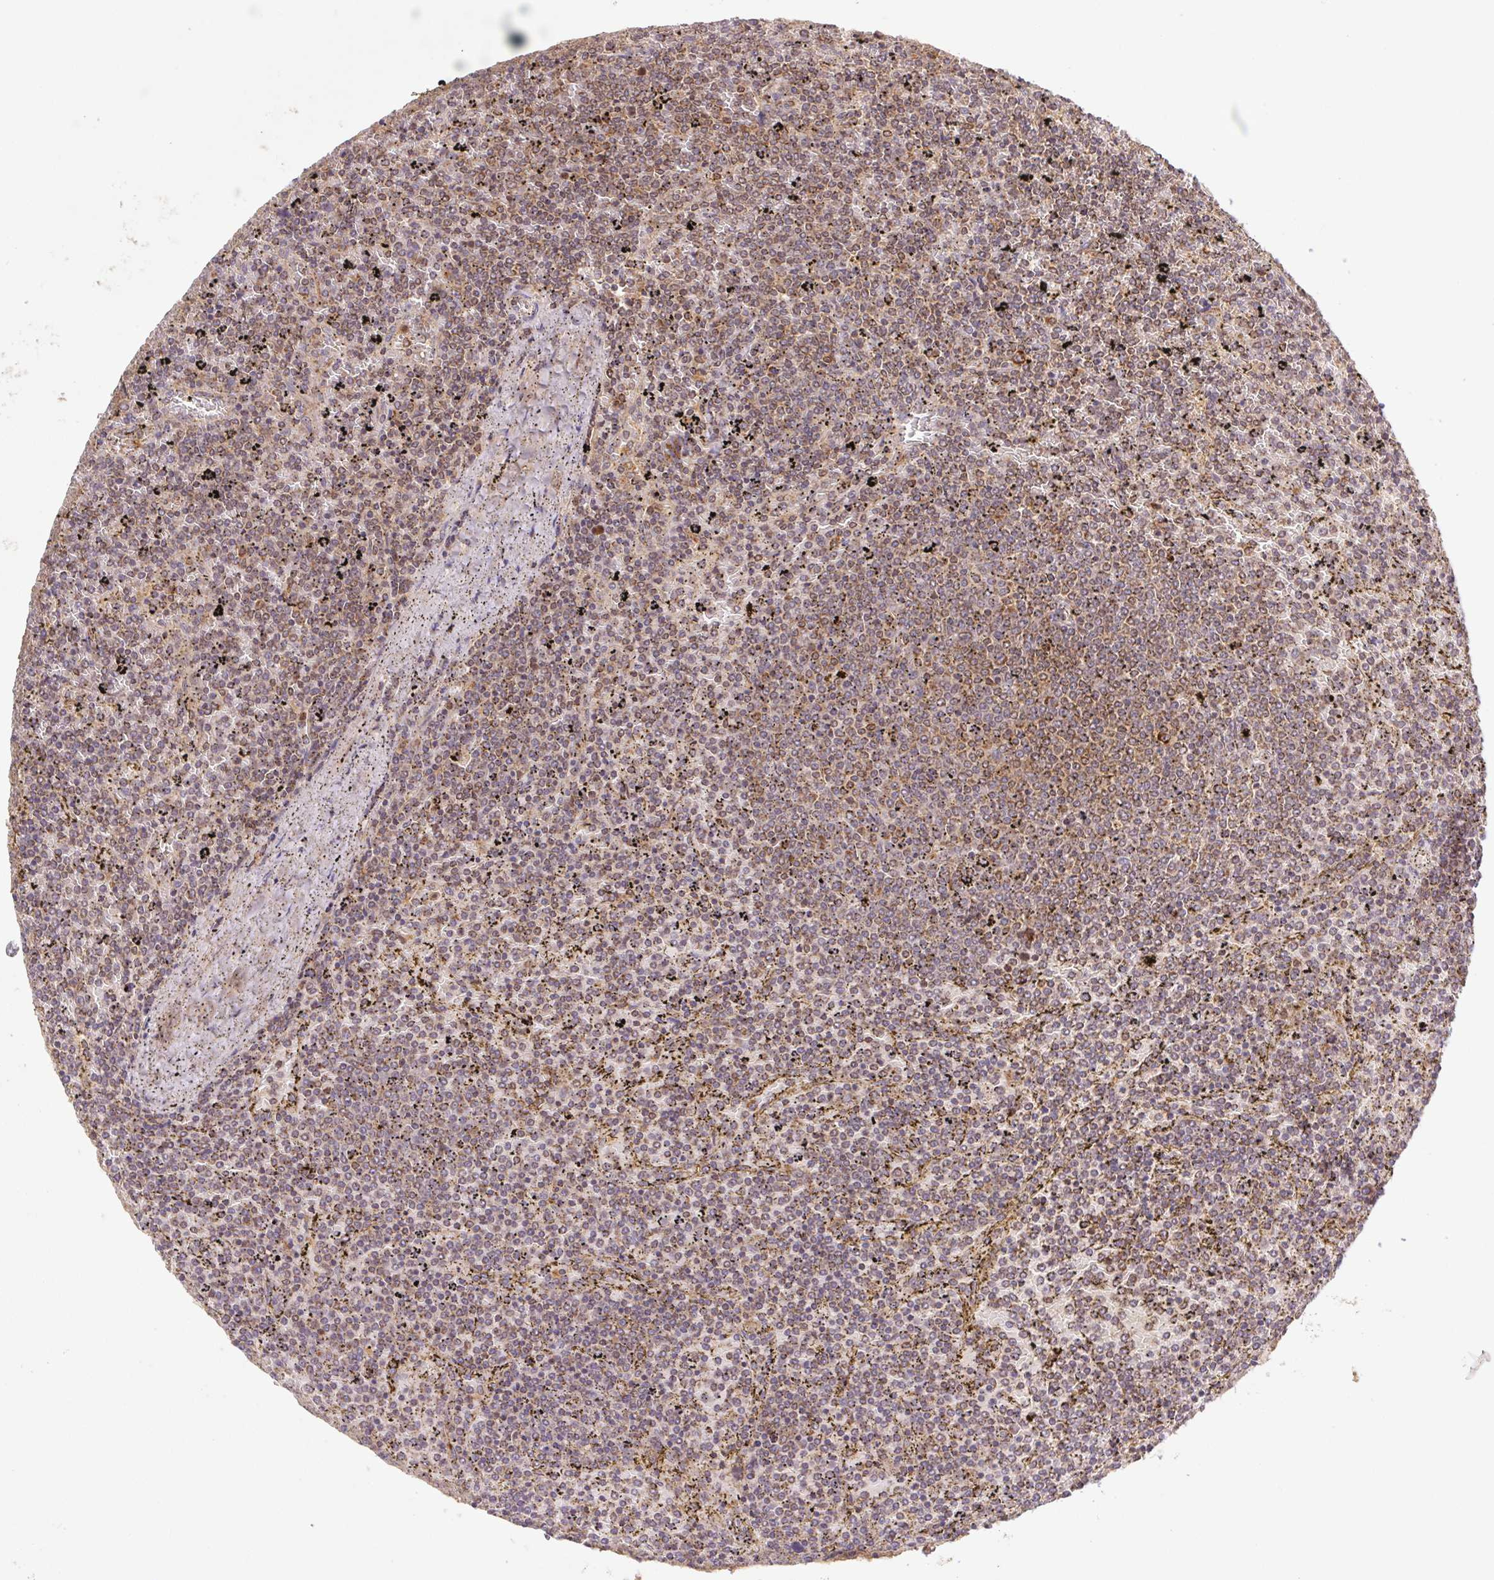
{"staining": {"intensity": "moderate", "quantity": "25%-75%", "location": "cytoplasmic/membranous"}, "tissue": "lymphoma", "cell_type": "Tumor cells", "image_type": "cancer", "snomed": [{"axis": "morphology", "description": "Malignant lymphoma, non-Hodgkin's type, Low grade"}, {"axis": "topography", "description": "Spleen"}], "caption": "The photomicrograph reveals a brown stain indicating the presence of a protein in the cytoplasmic/membranous of tumor cells in lymphoma.", "gene": "MTHFD1", "patient": {"sex": "female", "age": 77}}